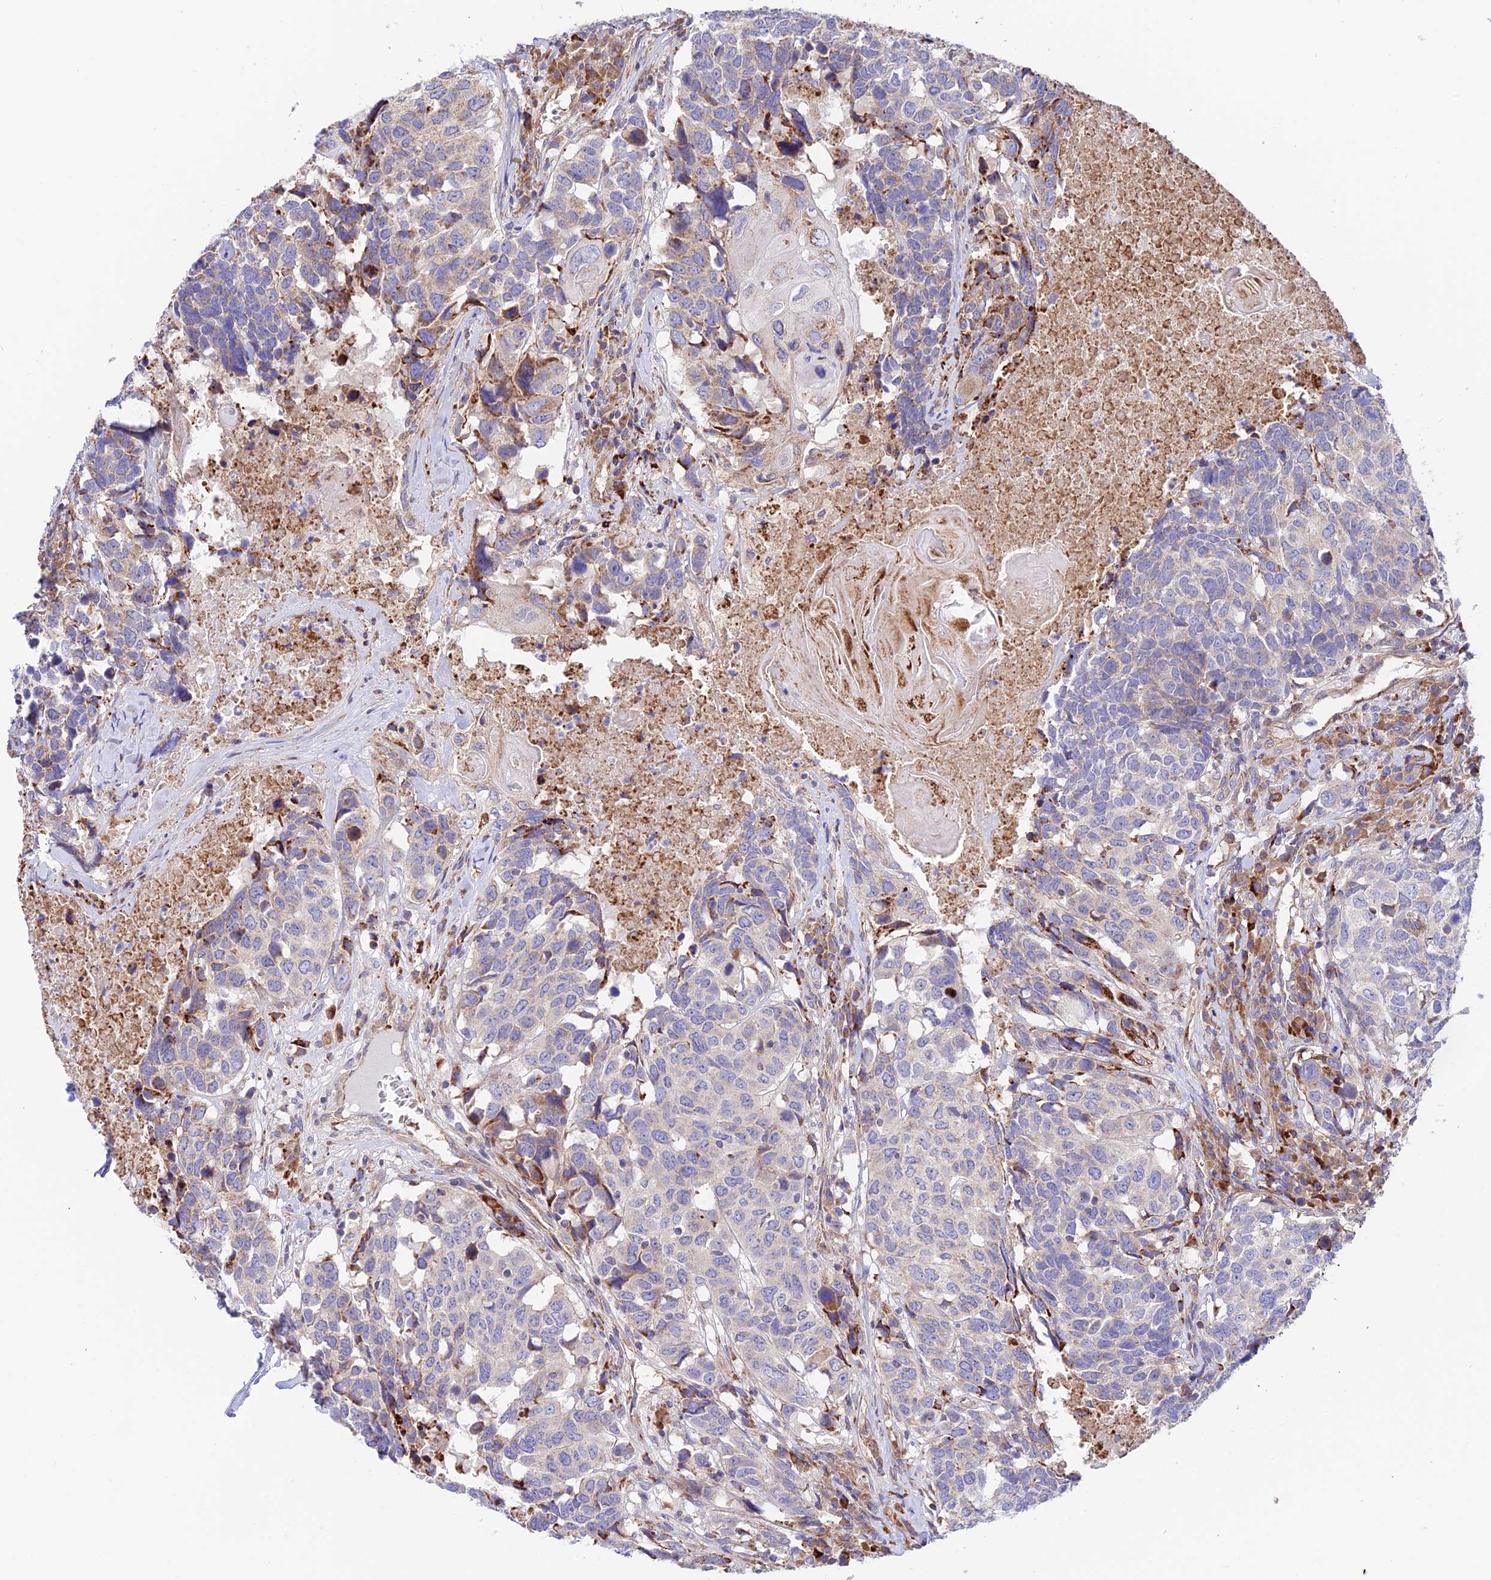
{"staining": {"intensity": "moderate", "quantity": "<25%", "location": "cytoplasmic/membranous"}, "tissue": "head and neck cancer", "cell_type": "Tumor cells", "image_type": "cancer", "snomed": [{"axis": "morphology", "description": "Squamous cell carcinoma, NOS"}, {"axis": "topography", "description": "Head-Neck"}], "caption": "An image of human head and neck squamous cell carcinoma stained for a protein reveals moderate cytoplasmic/membranous brown staining in tumor cells. The protein is shown in brown color, while the nuclei are stained blue.", "gene": "VPS13C", "patient": {"sex": "male", "age": 66}}